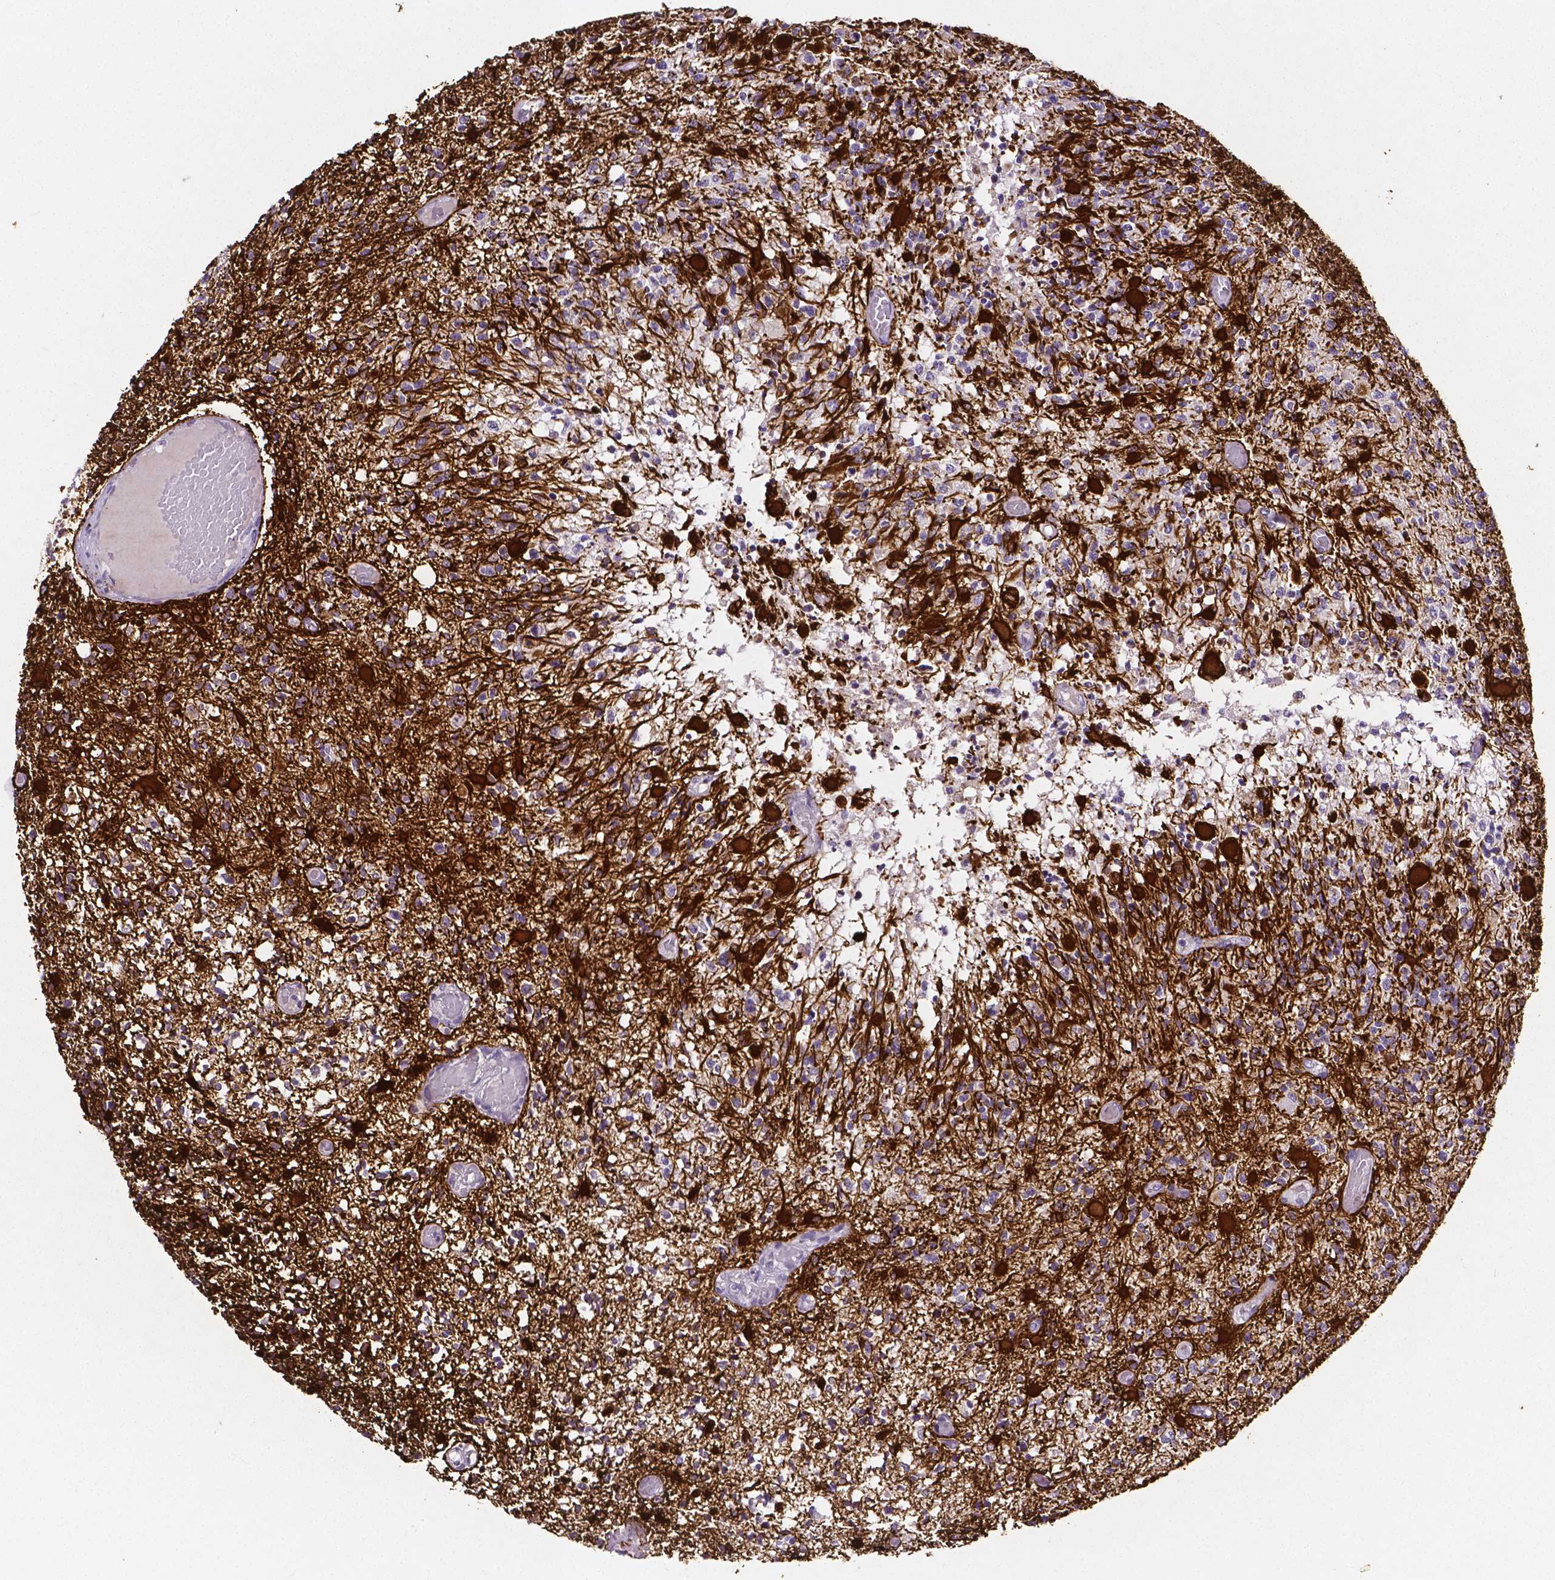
{"staining": {"intensity": "strong", "quantity": "25%-75%", "location": "cytoplasmic/membranous"}, "tissue": "glioma", "cell_type": "Tumor cells", "image_type": "cancer", "snomed": [{"axis": "morphology", "description": "Glioma, malignant, High grade"}, {"axis": "topography", "description": "Brain"}], "caption": "DAB immunohistochemical staining of human glioma shows strong cytoplasmic/membranous protein staining in about 25%-75% of tumor cells. Using DAB (3,3'-diaminobenzidine) (brown) and hematoxylin (blue) stains, captured at high magnification using brightfield microscopy.", "gene": "SLC22A2", "patient": {"sex": "female", "age": 63}}